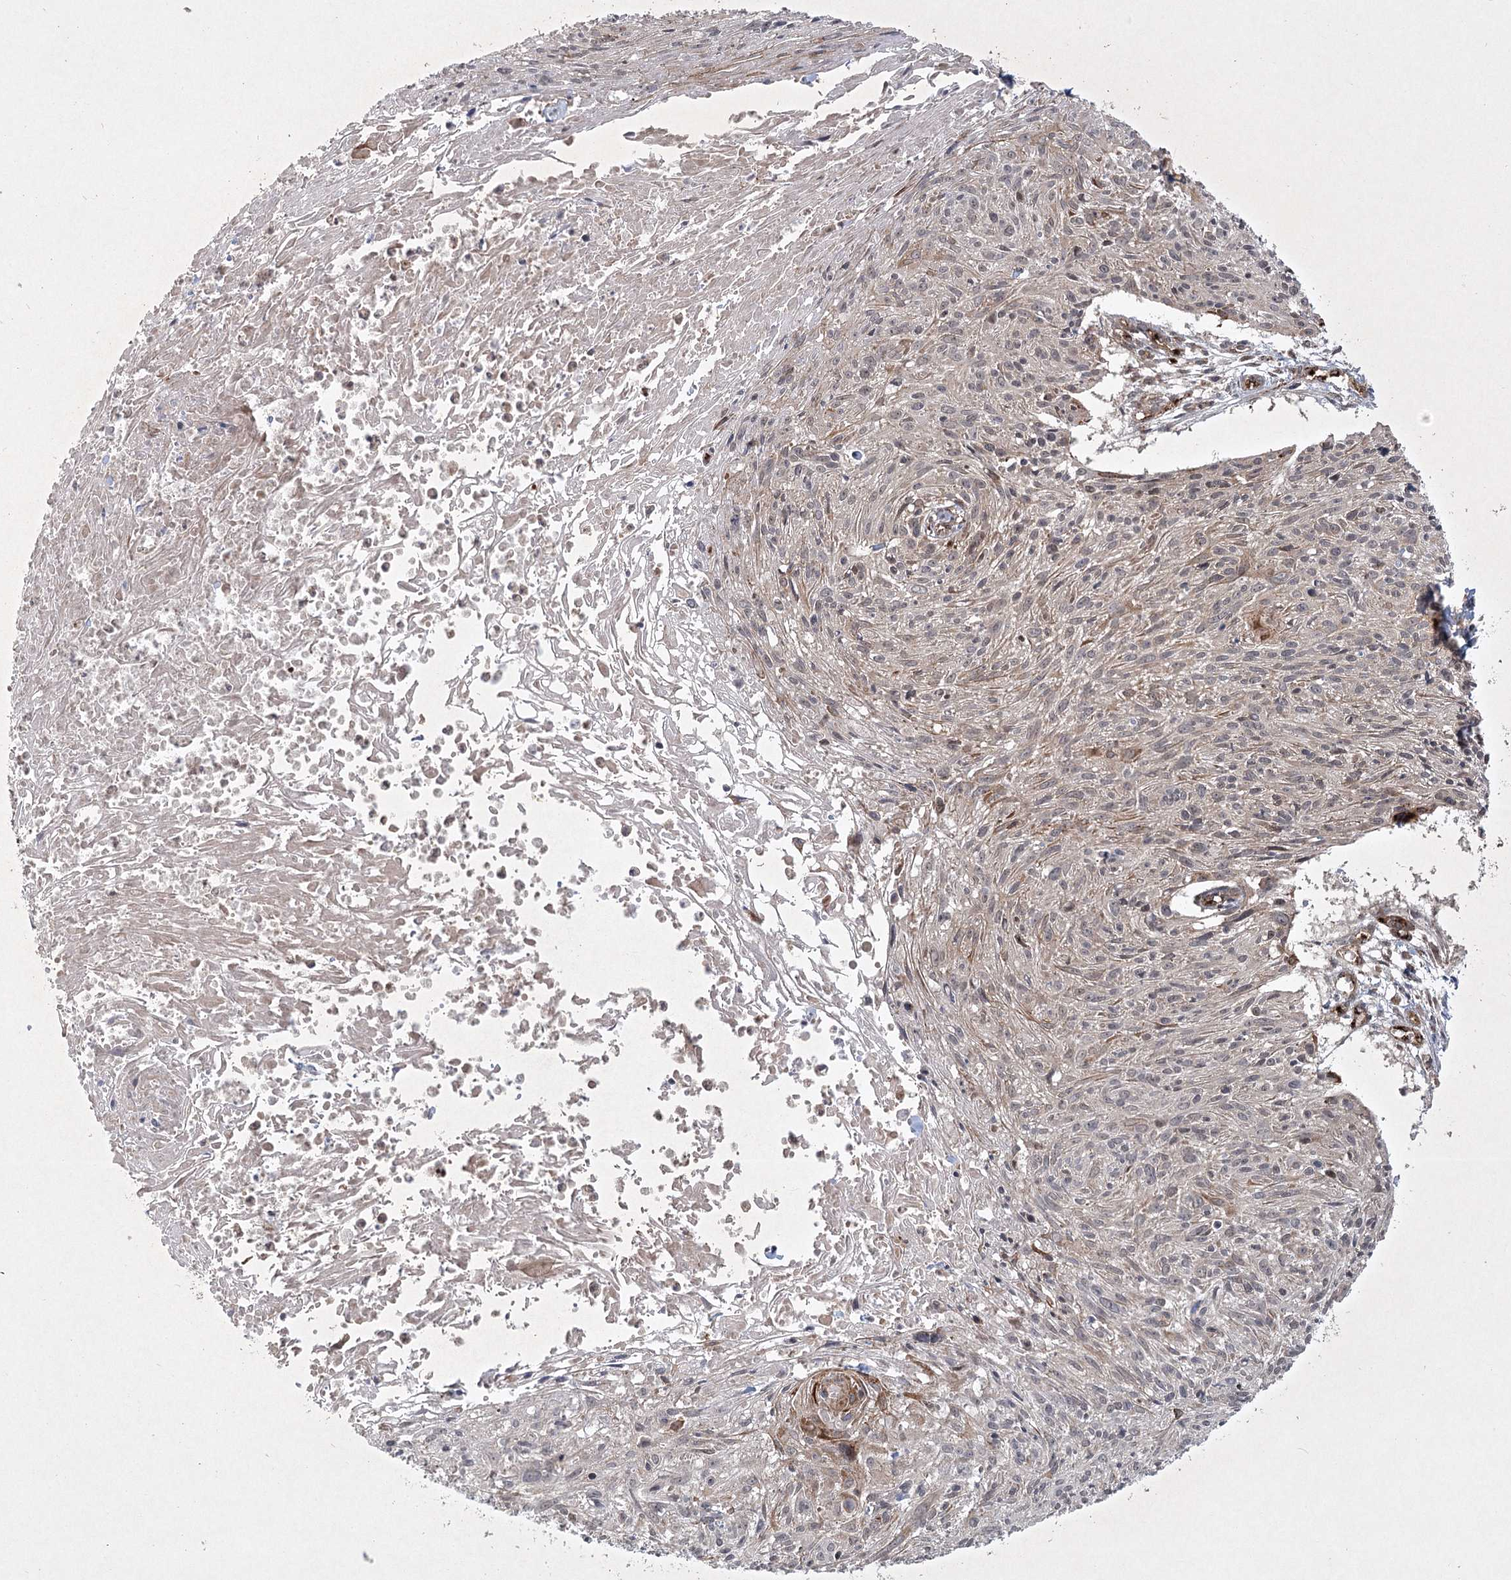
{"staining": {"intensity": "weak", "quantity": "25%-75%", "location": "cytoplasmic/membranous"}, "tissue": "cervical cancer", "cell_type": "Tumor cells", "image_type": "cancer", "snomed": [{"axis": "morphology", "description": "Squamous cell carcinoma, NOS"}, {"axis": "topography", "description": "Cervix"}], "caption": "Immunohistochemical staining of human cervical squamous cell carcinoma demonstrates weak cytoplasmic/membranous protein expression in about 25%-75% of tumor cells.", "gene": "ARHGAP31", "patient": {"sex": "female", "age": 51}}